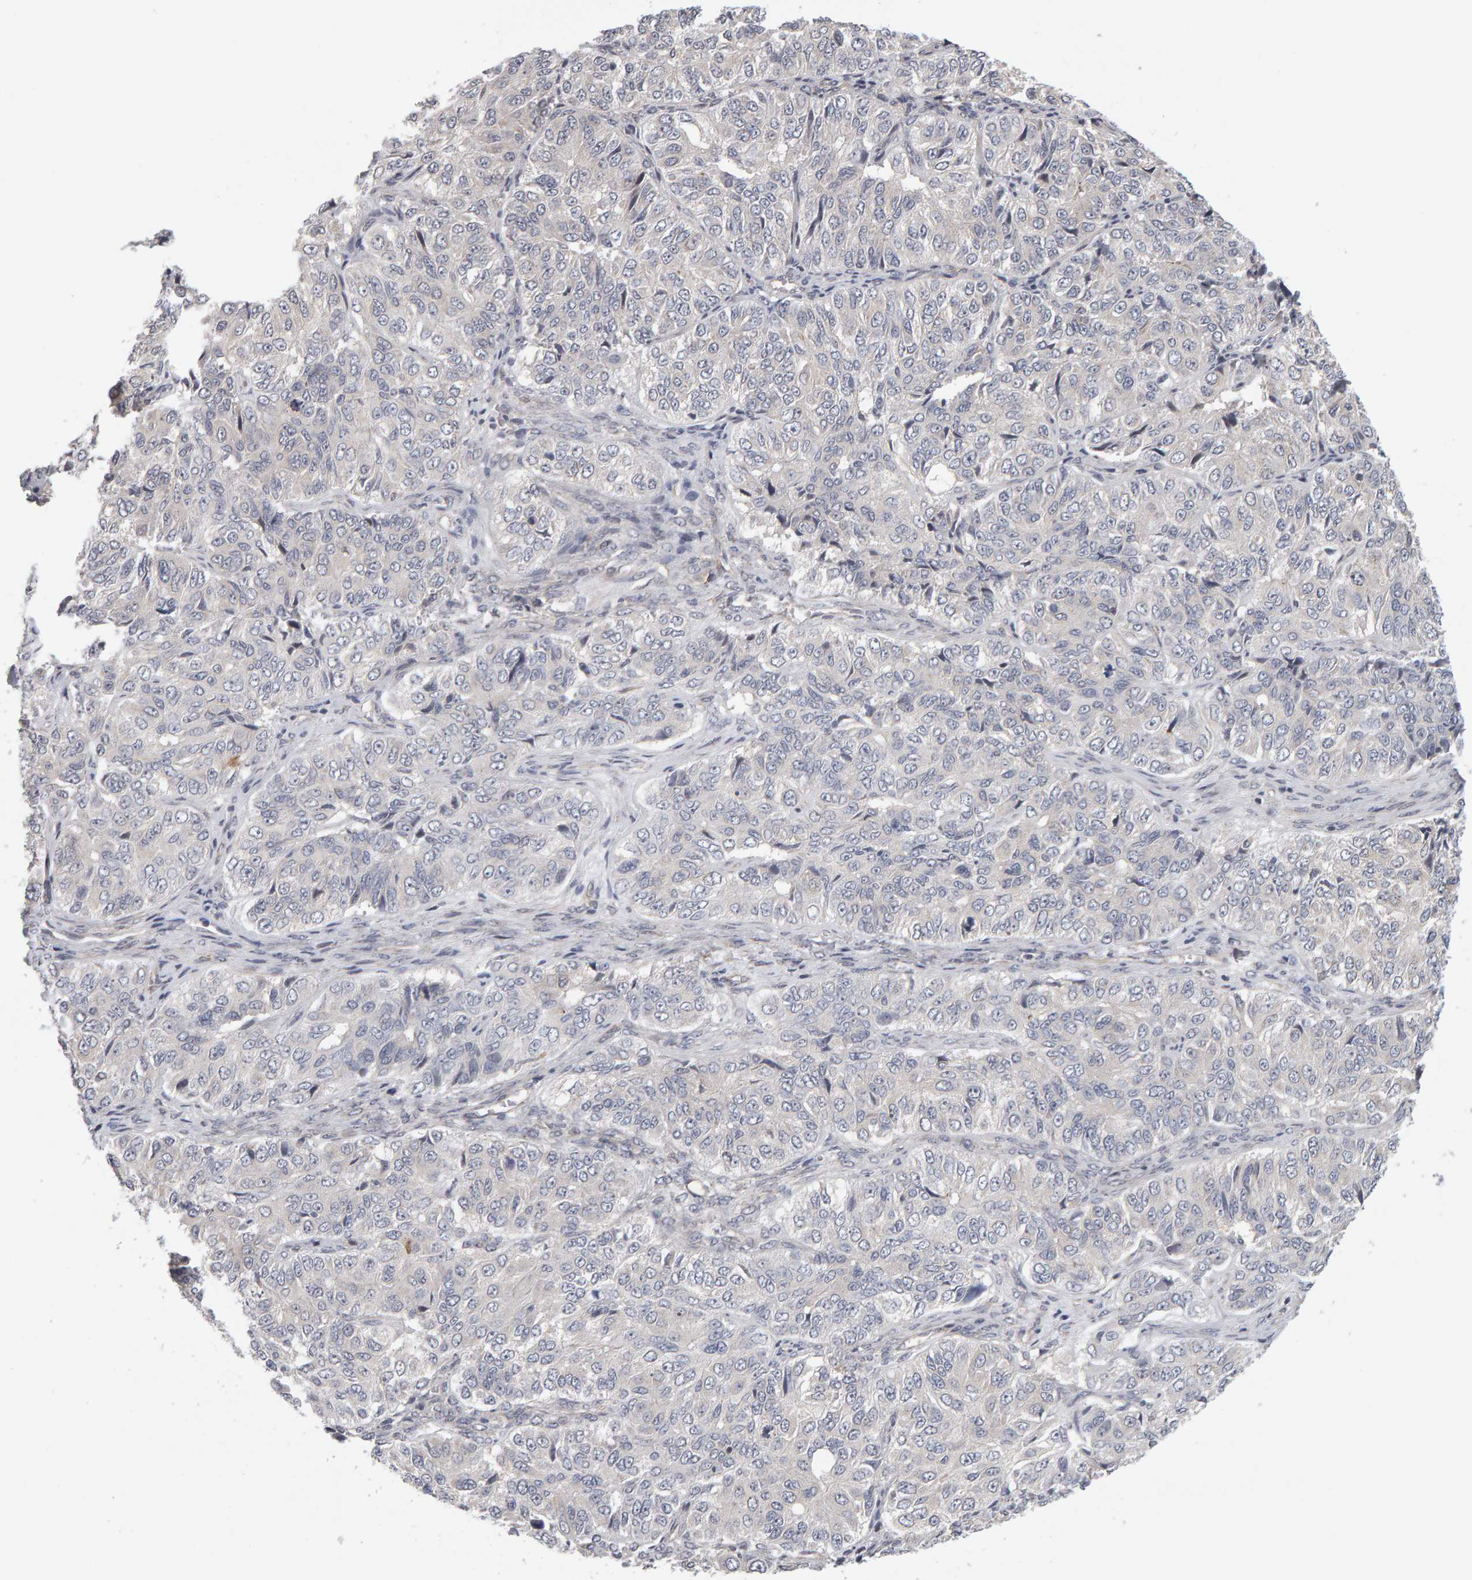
{"staining": {"intensity": "negative", "quantity": "none", "location": "none"}, "tissue": "ovarian cancer", "cell_type": "Tumor cells", "image_type": "cancer", "snomed": [{"axis": "morphology", "description": "Carcinoma, endometroid"}, {"axis": "topography", "description": "Ovary"}], "caption": "DAB immunohistochemical staining of endometroid carcinoma (ovarian) displays no significant staining in tumor cells.", "gene": "MSRA", "patient": {"sex": "female", "age": 51}}